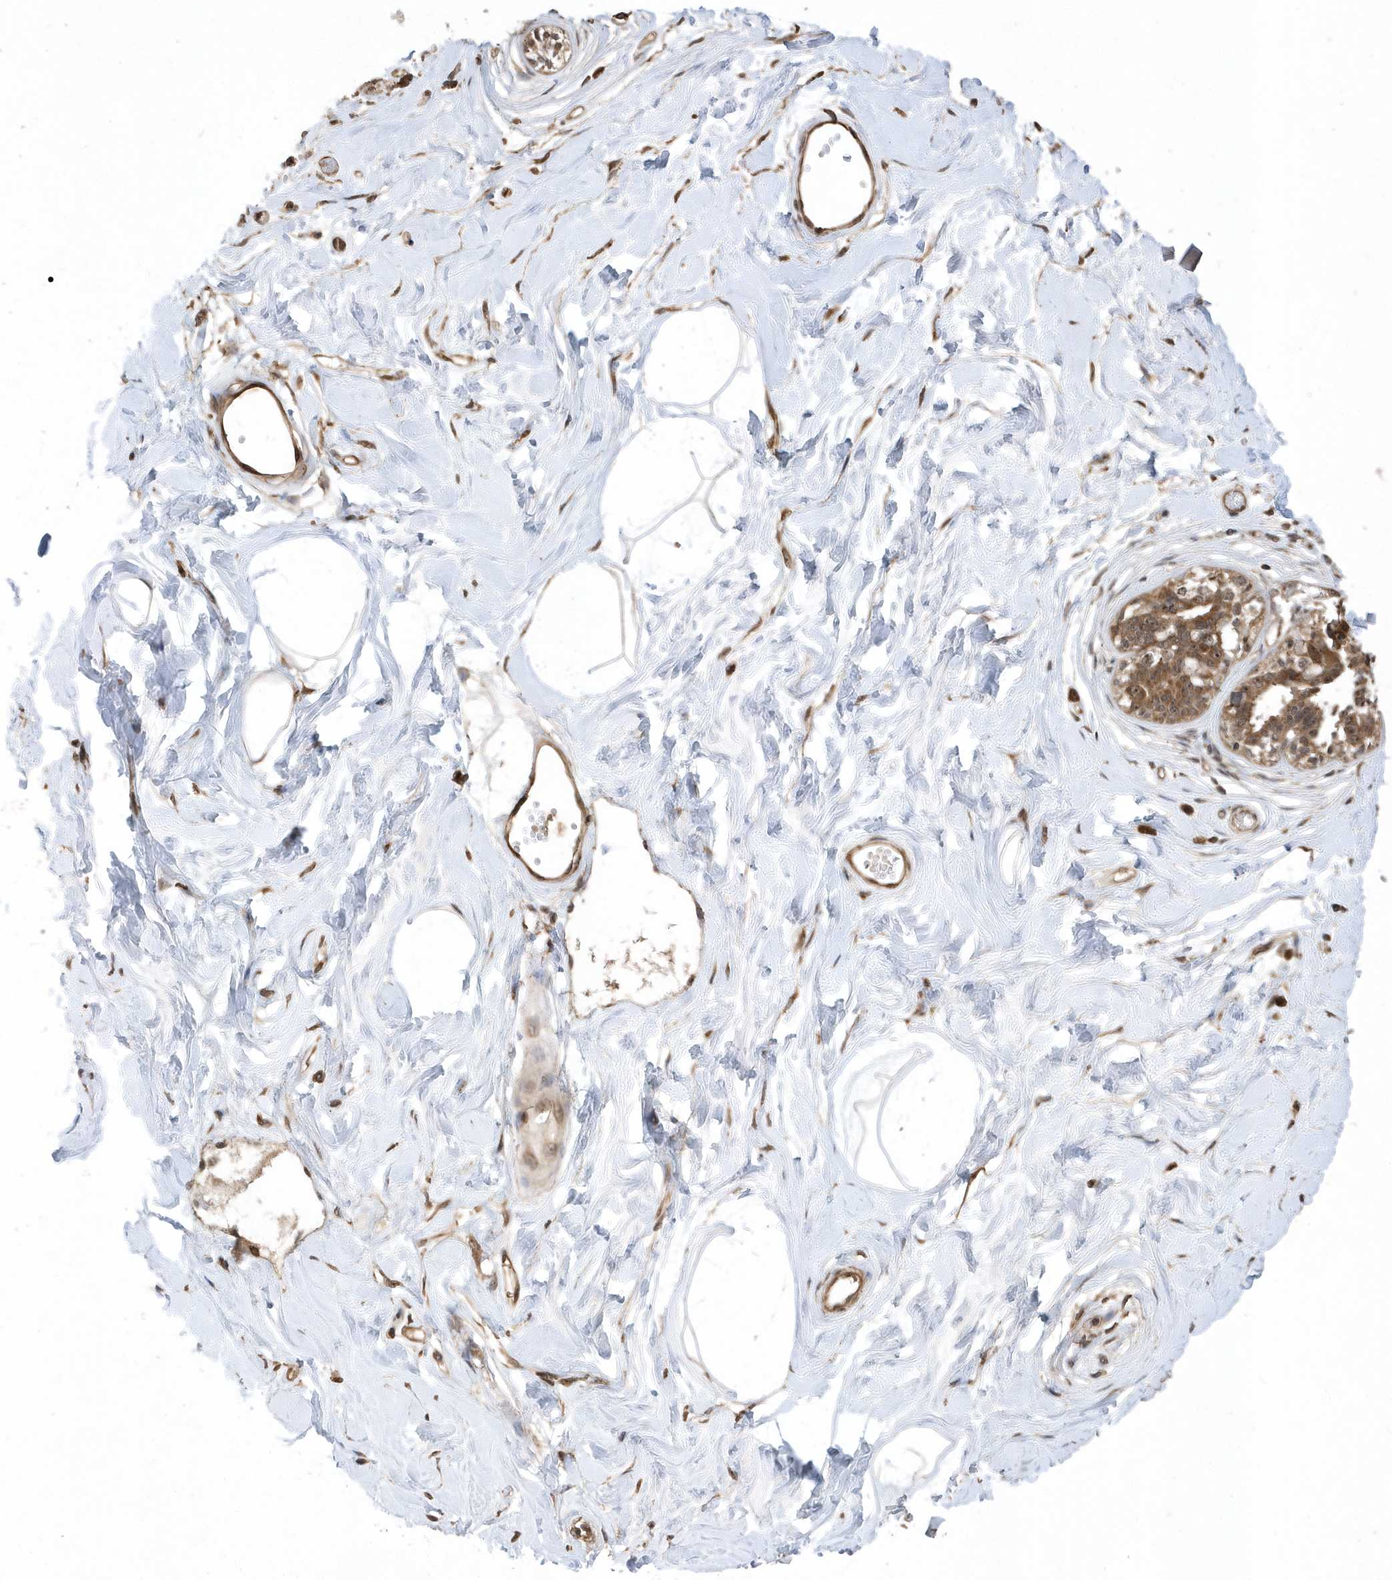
{"staining": {"intensity": "weak", "quantity": "25%-75%", "location": "cytoplasmic/membranous,nuclear"}, "tissue": "breast", "cell_type": "Adipocytes", "image_type": "normal", "snomed": [{"axis": "morphology", "description": "Normal tissue, NOS"}, {"axis": "topography", "description": "Breast"}], "caption": "Protein staining of normal breast shows weak cytoplasmic/membranous,nuclear positivity in approximately 25%-75% of adipocytes.", "gene": "WASHC5", "patient": {"sex": "female", "age": 45}}